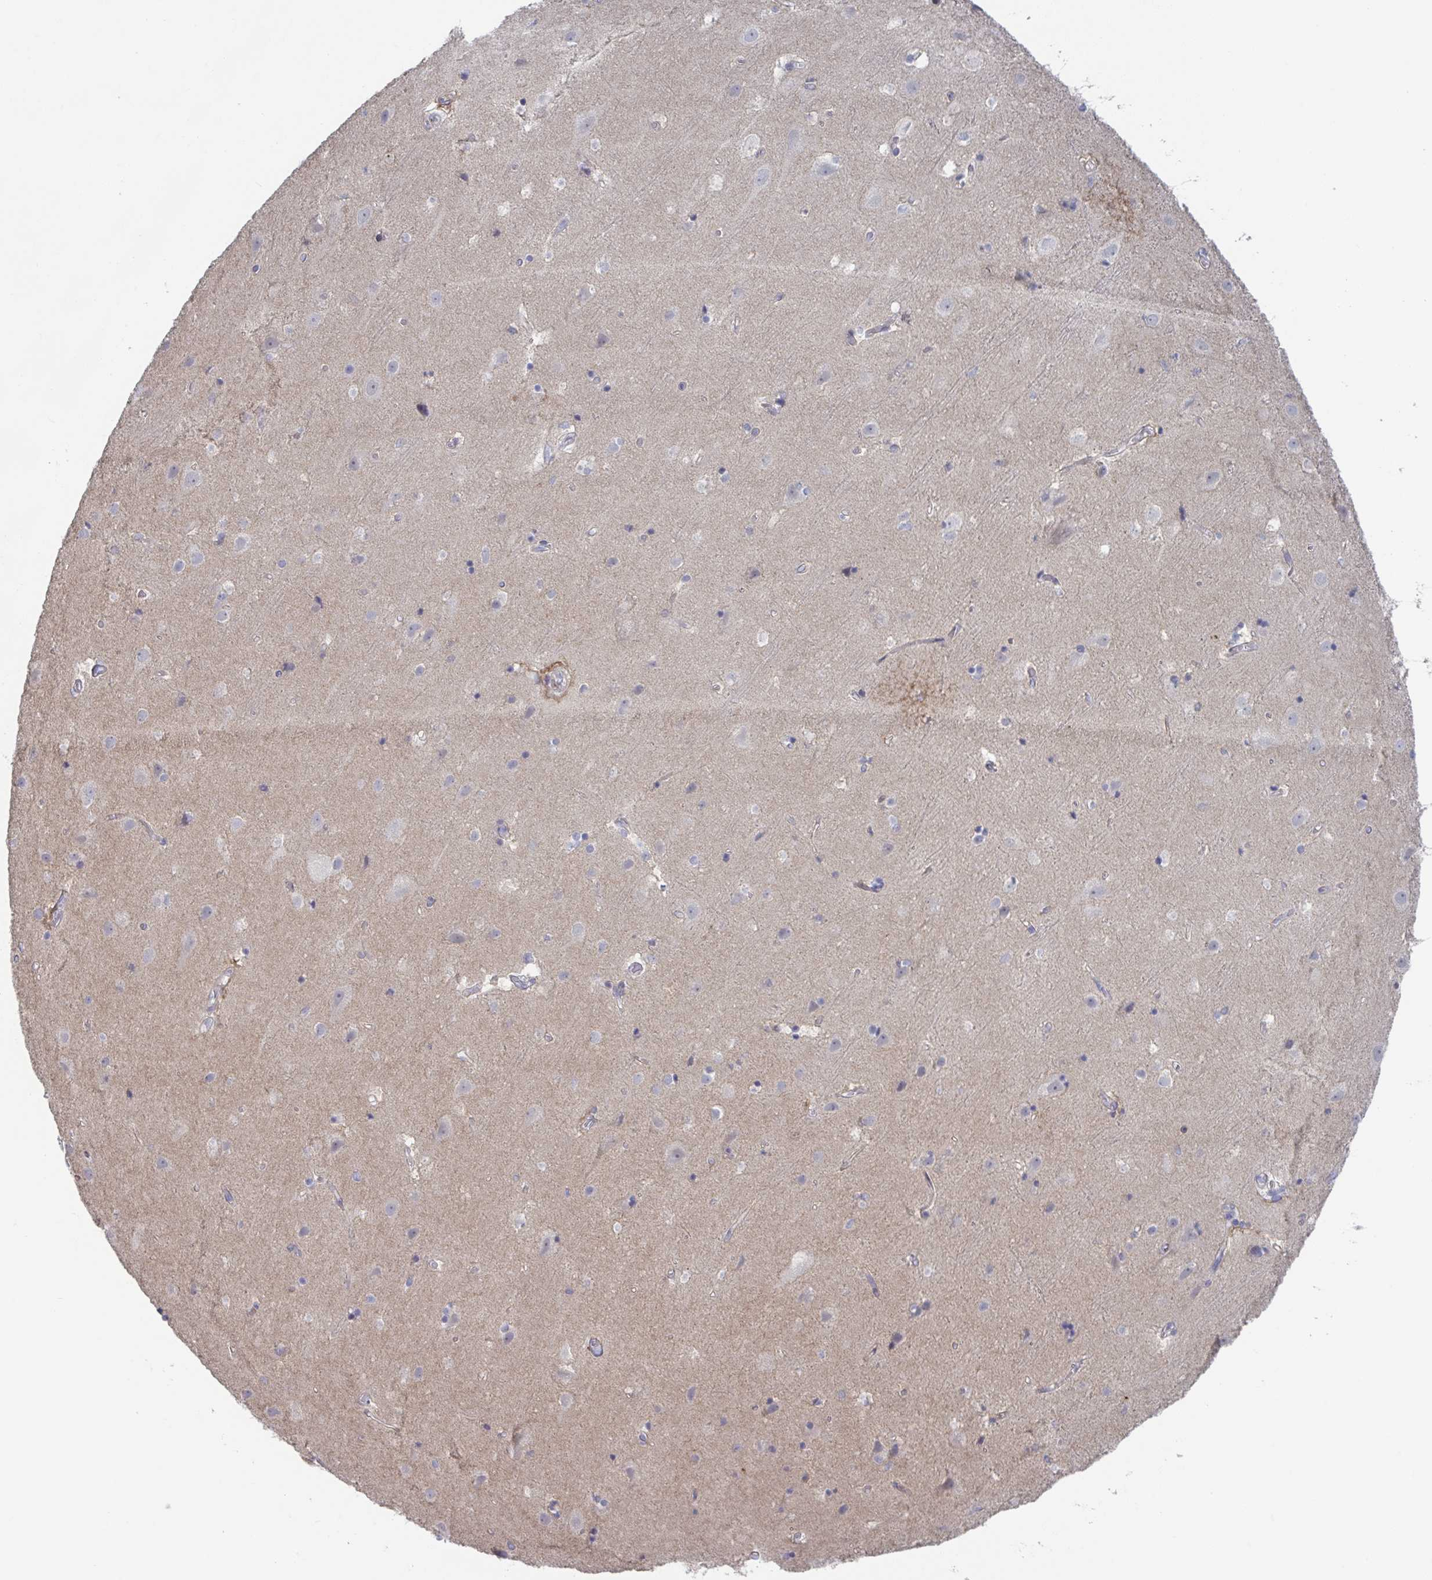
{"staining": {"intensity": "weak", "quantity": "25%-75%", "location": "cytoplasmic/membranous"}, "tissue": "cerebral cortex", "cell_type": "Endothelial cells", "image_type": "normal", "snomed": [{"axis": "morphology", "description": "Normal tissue, NOS"}, {"axis": "topography", "description": "Cerebral cortex"}], "caption": "A low amount of weak cytoplasmic/membranous expression is present in about 25%-75% of endothelial cells in benign cerebral cortex.", "gene": "STK26", "patient": {"sex": "female", "age": 52}}